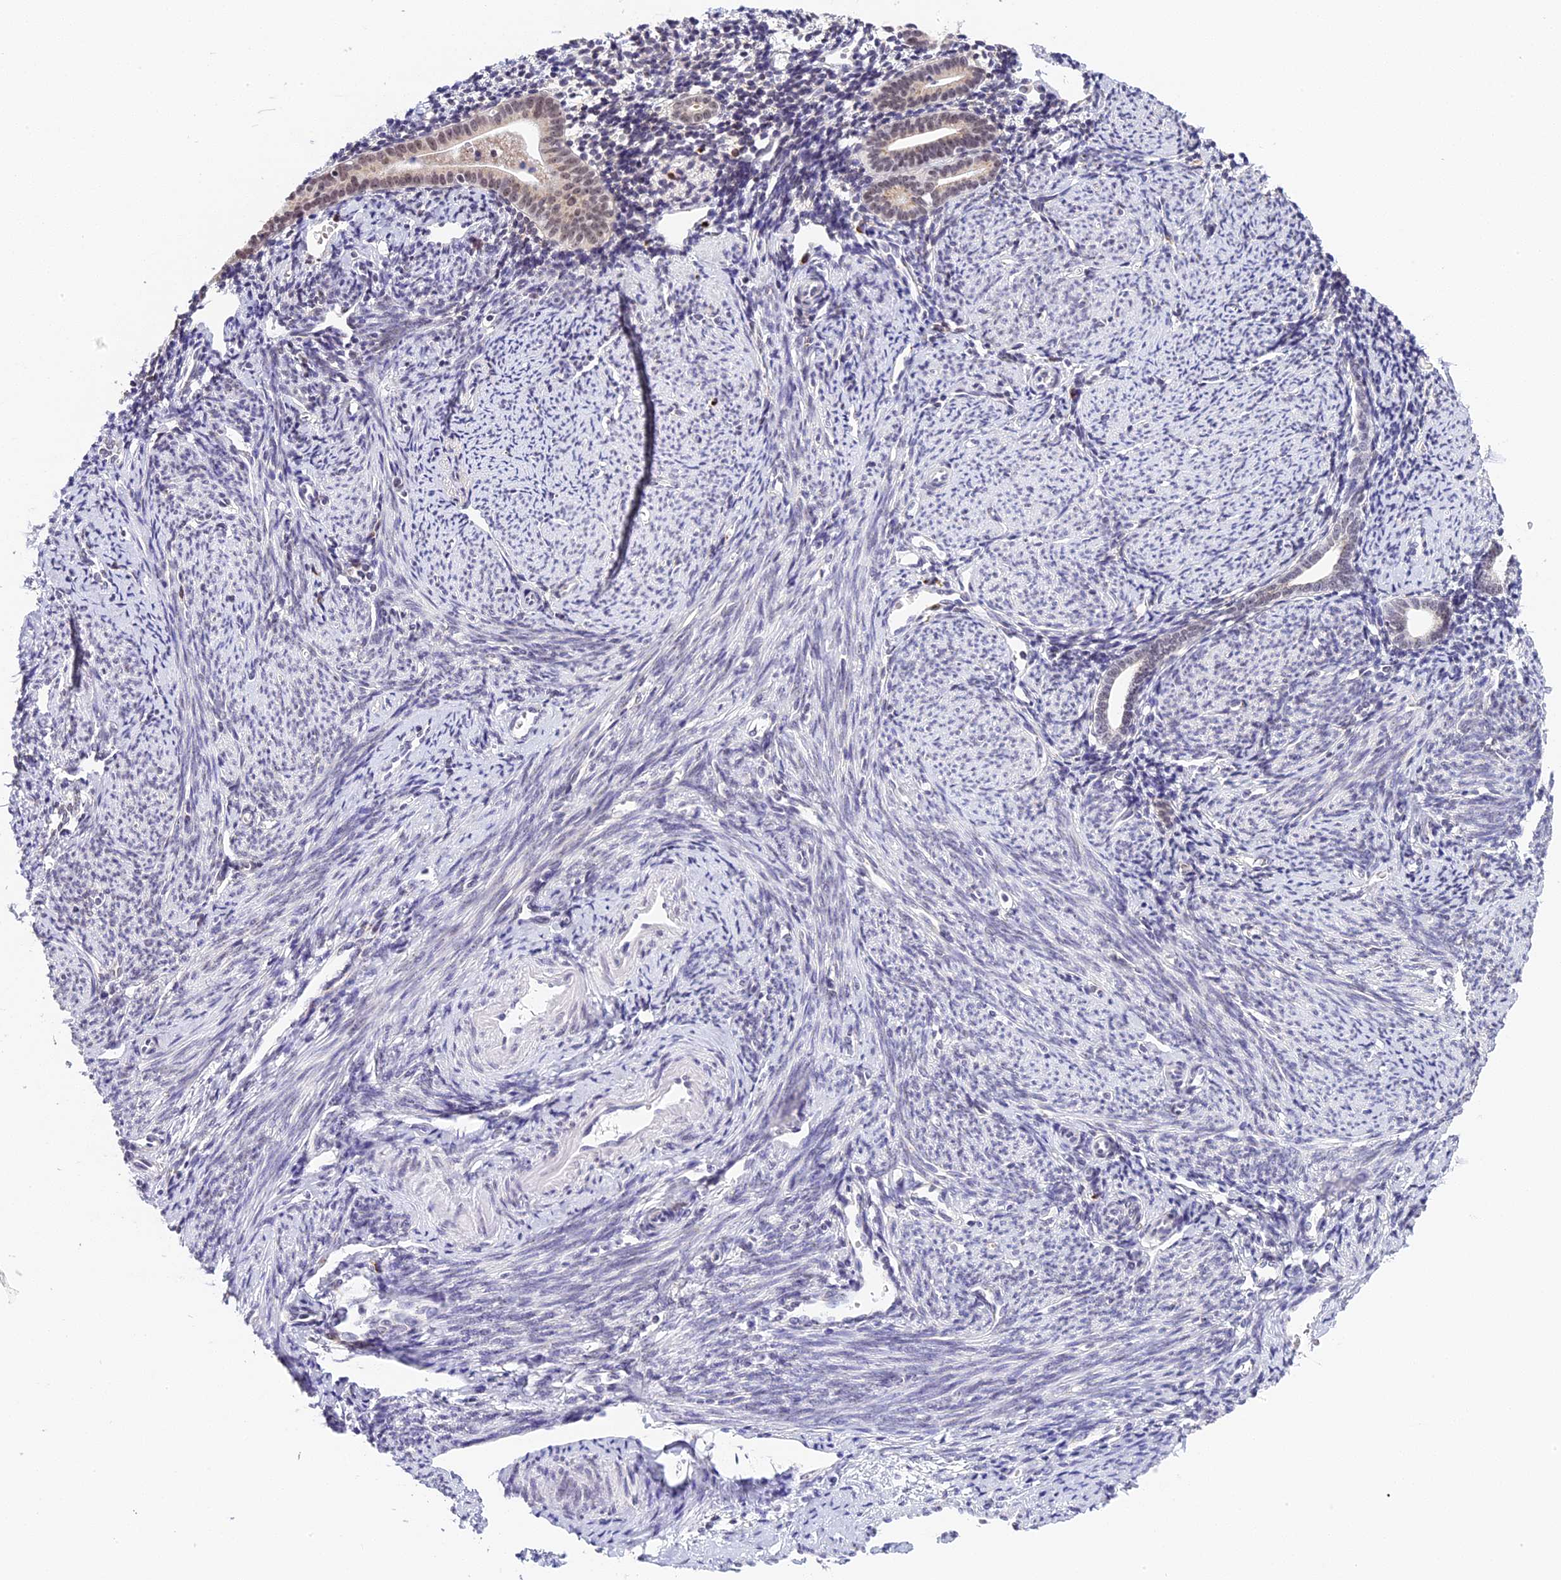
{"staining": {"intensity": "weak", "quantity": "<25%", "location": "cytoplasmic/membranous,nuclear"}, "tissue": "endometrium", "cell_type": "Cells in endometrial stroma", "image_type": "normal", "snomed": [{"axis": "morphology", "description": "Normal tissue, NOS"}, {"axis": "topography", "description": "Endometrium"}], "caption": "This is an immunohistochemistry (IHC) histopathology image of benign human endometrium. There is no positivity in cells in endometrial stroma.", "gene": "HEATR5B", "patient": {"sex": "female", "age": 56}}